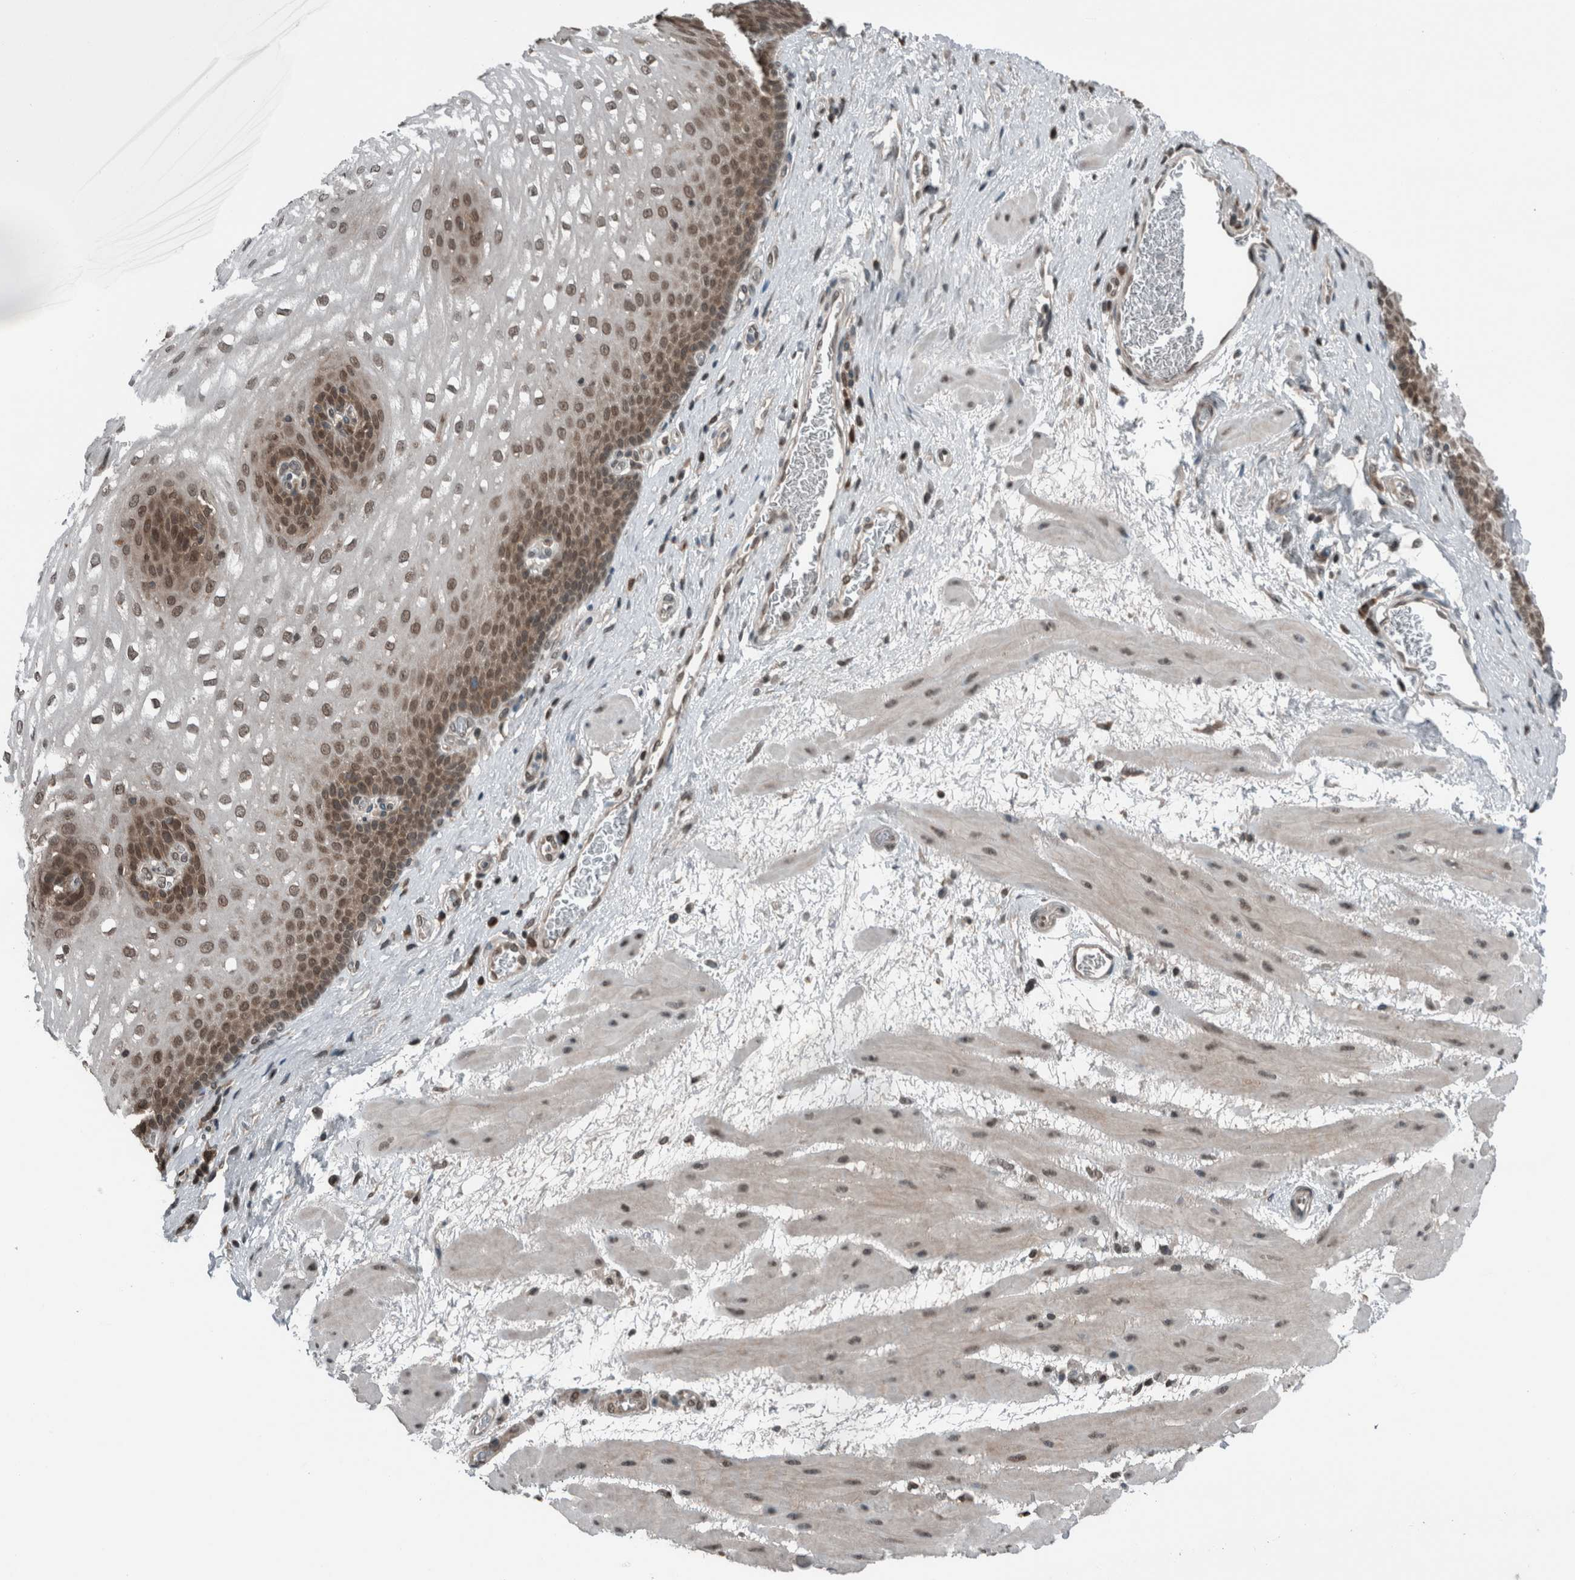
{"staining": {"intensity": "moderate", "quantity": ">75%", "location": "cytoplasmic/membranous,nuclear"}, "tissue": "esophagus", "cell_type": "Squamous epithelial cells", "image_type": "normal", "snomed": [{"axis": "morphology", "description": "Normal tissue, NOS"}, {"axis": "topography", "description": "Esophagus"}], "caption": "IHC photomicrograph of benign human esophagus stained for a protein (brown), which reveals medium levels of moderate cytoplasmic/membranous,nuclear staining in approximately >75% of squamous epithelial cells.", "gene": "SPAG7", "patient": {"sex": "male", "age": 48}}